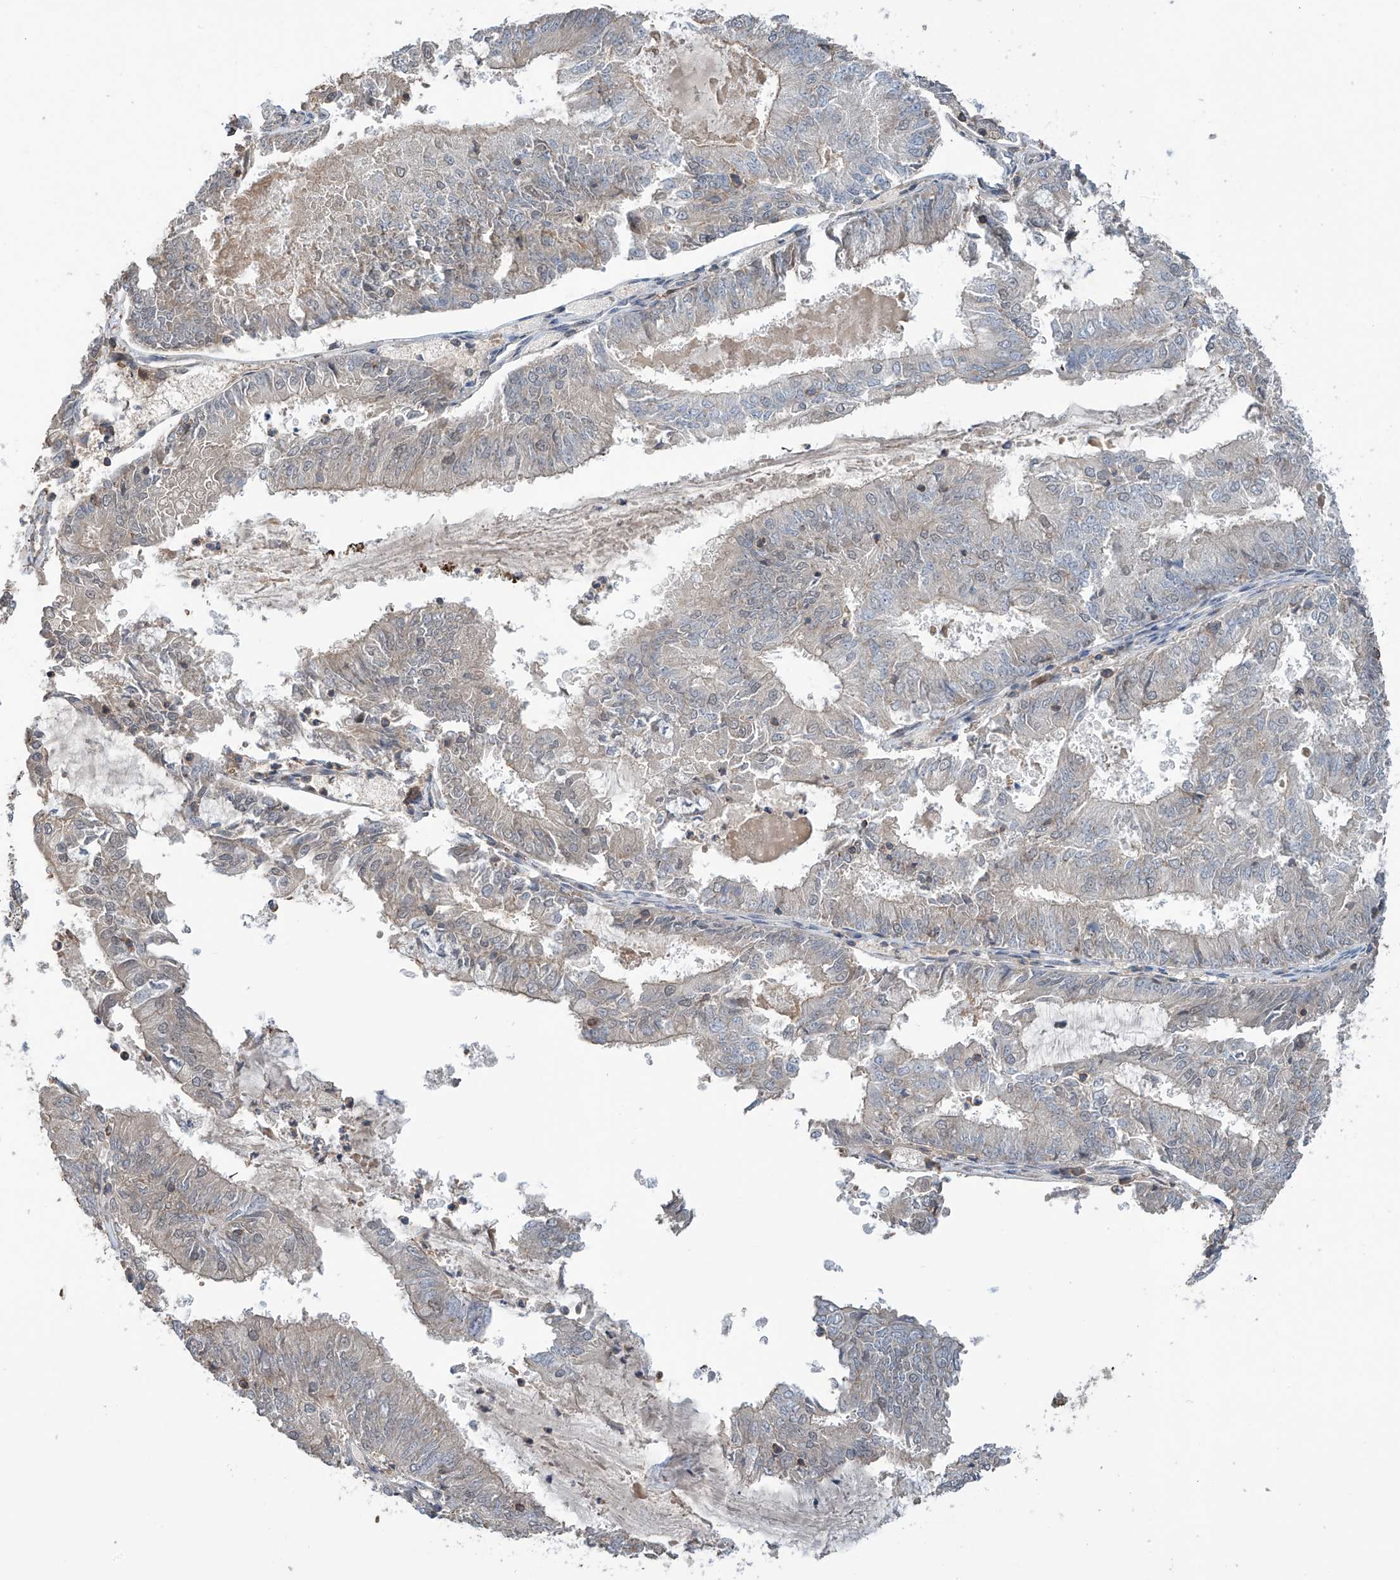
{"staining": {"intensity": "negative", "quantity": "none", "location": "none"}, "tissue": "endometrial cancer", "cell_type": "Tumor cells", "image_type": "cancer", "snomed": [{"axis": "morphology", "description": "Adenocarcinoma, NOS"}, {"axis": "topography", "description": "Endometrium"}], "caption": "Immunohistochemistry micrograph of neoplastic tissue: human endometrial adenocarcinoma stained with DAB (3,3'-diaminobenzidine) exhibits no significant protein expression in tumor cells. (DAB (3,3'-diaminobenzidine) IHC with hematoxylin counter stain).", "gene": "SLFN14", "patient": {"sex": "female", "age": 57}}